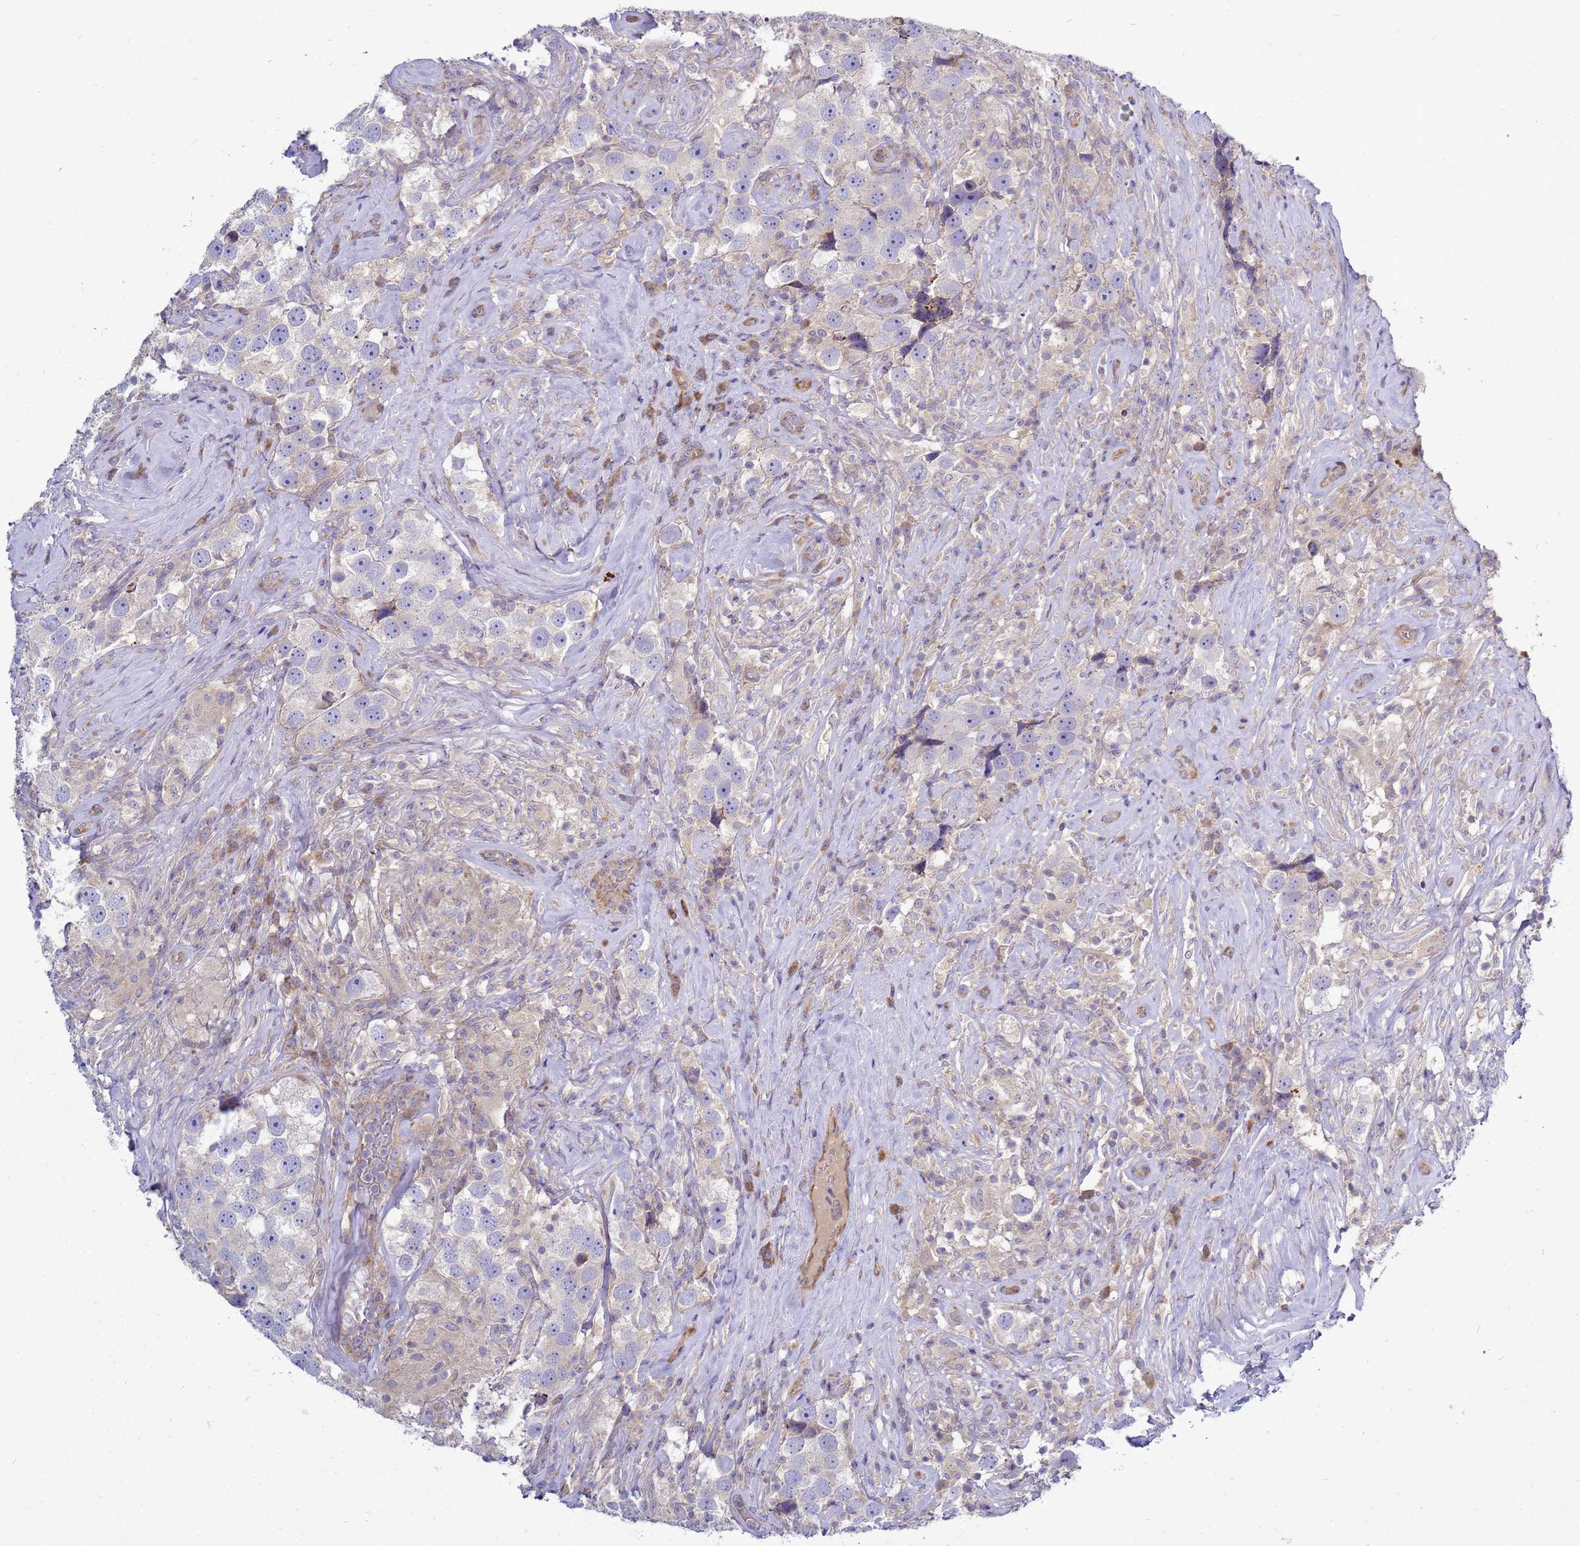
{"staining": {"intensity": "negative", "quantity": "none", "location": "none"}, "tissue": "testis cancer", "cell_type": "Tumor cells", "image_type": "cancer", "snomed": [{"axis": "morphology", "description": "Seminoma, NOS"}, {"axis": "topography", "description": "Testis"}], "caption": "Seminoma (testis) was stained to show a protein in brown. There is no significant staining in tumor cells. (DAB (3,3'-diaminobenzidine) immunohistochemistry with hematoxylin counter stain).", "gene": "MON1B", "patient": {"sex": "male", "age": 49}}